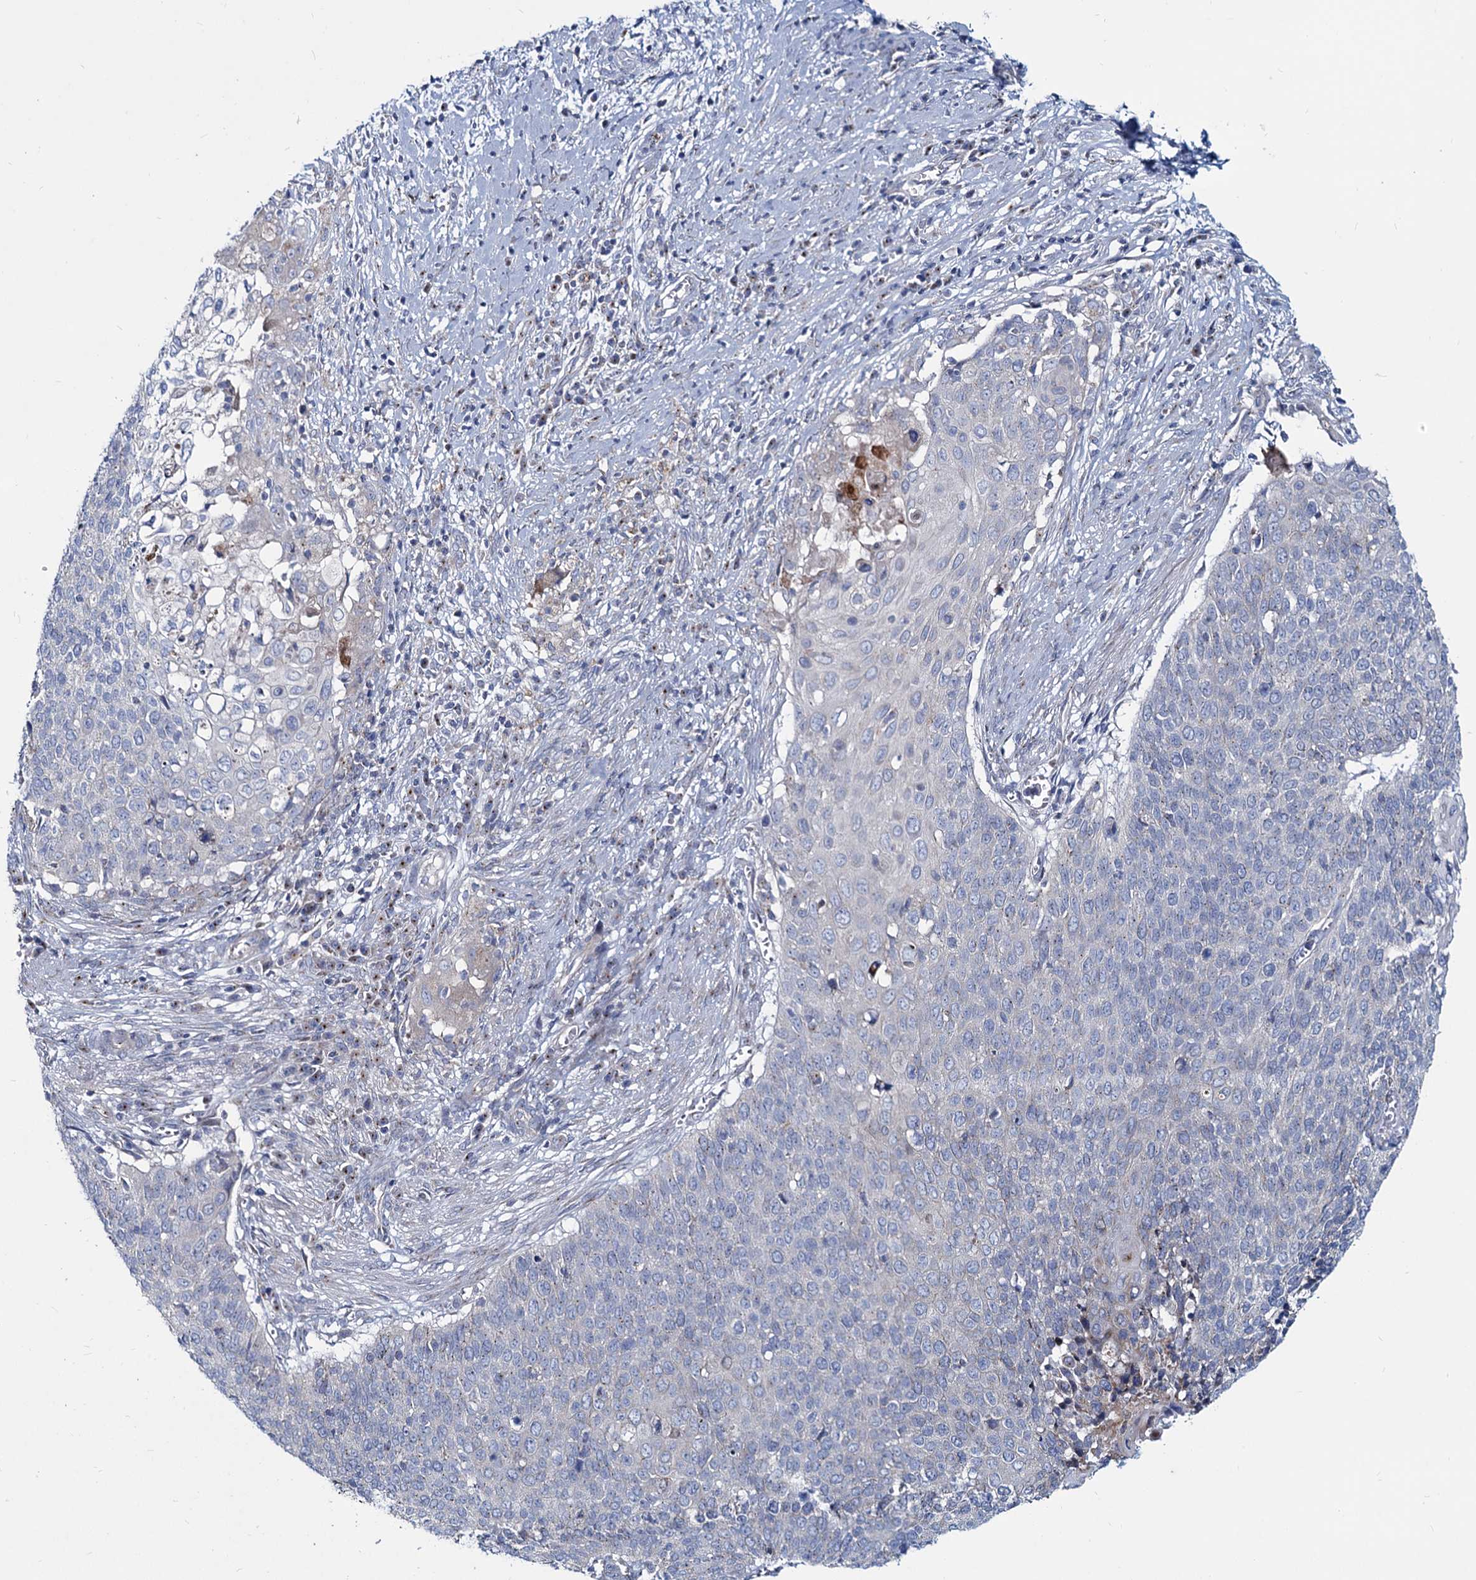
{"staining": {"intensity": "negative", "quantity": "none", "location": "none"}, "tissue": "cervical cancer", "cell_type": "Tumor cells", "image_type": "cancer", "snomed": [{"axis": "morphology", "description": "Squamous cell carcinoma, NOS"}, {"axis": "topography", "description": "Cervix"}], "caption": "A histopathology image of cervical squamous cell carcinoma stained for a protein shows no brown staining in tumor cells. Brightfield microscopy of immunohistochemistry (IHC) stained with DAB (3,3'-diaminobenzidine) (brown) and hematoxylin (blue), captured at high magnification.", "gene": "AGBL4", "patient": {"sex": "female", "age": 39}}